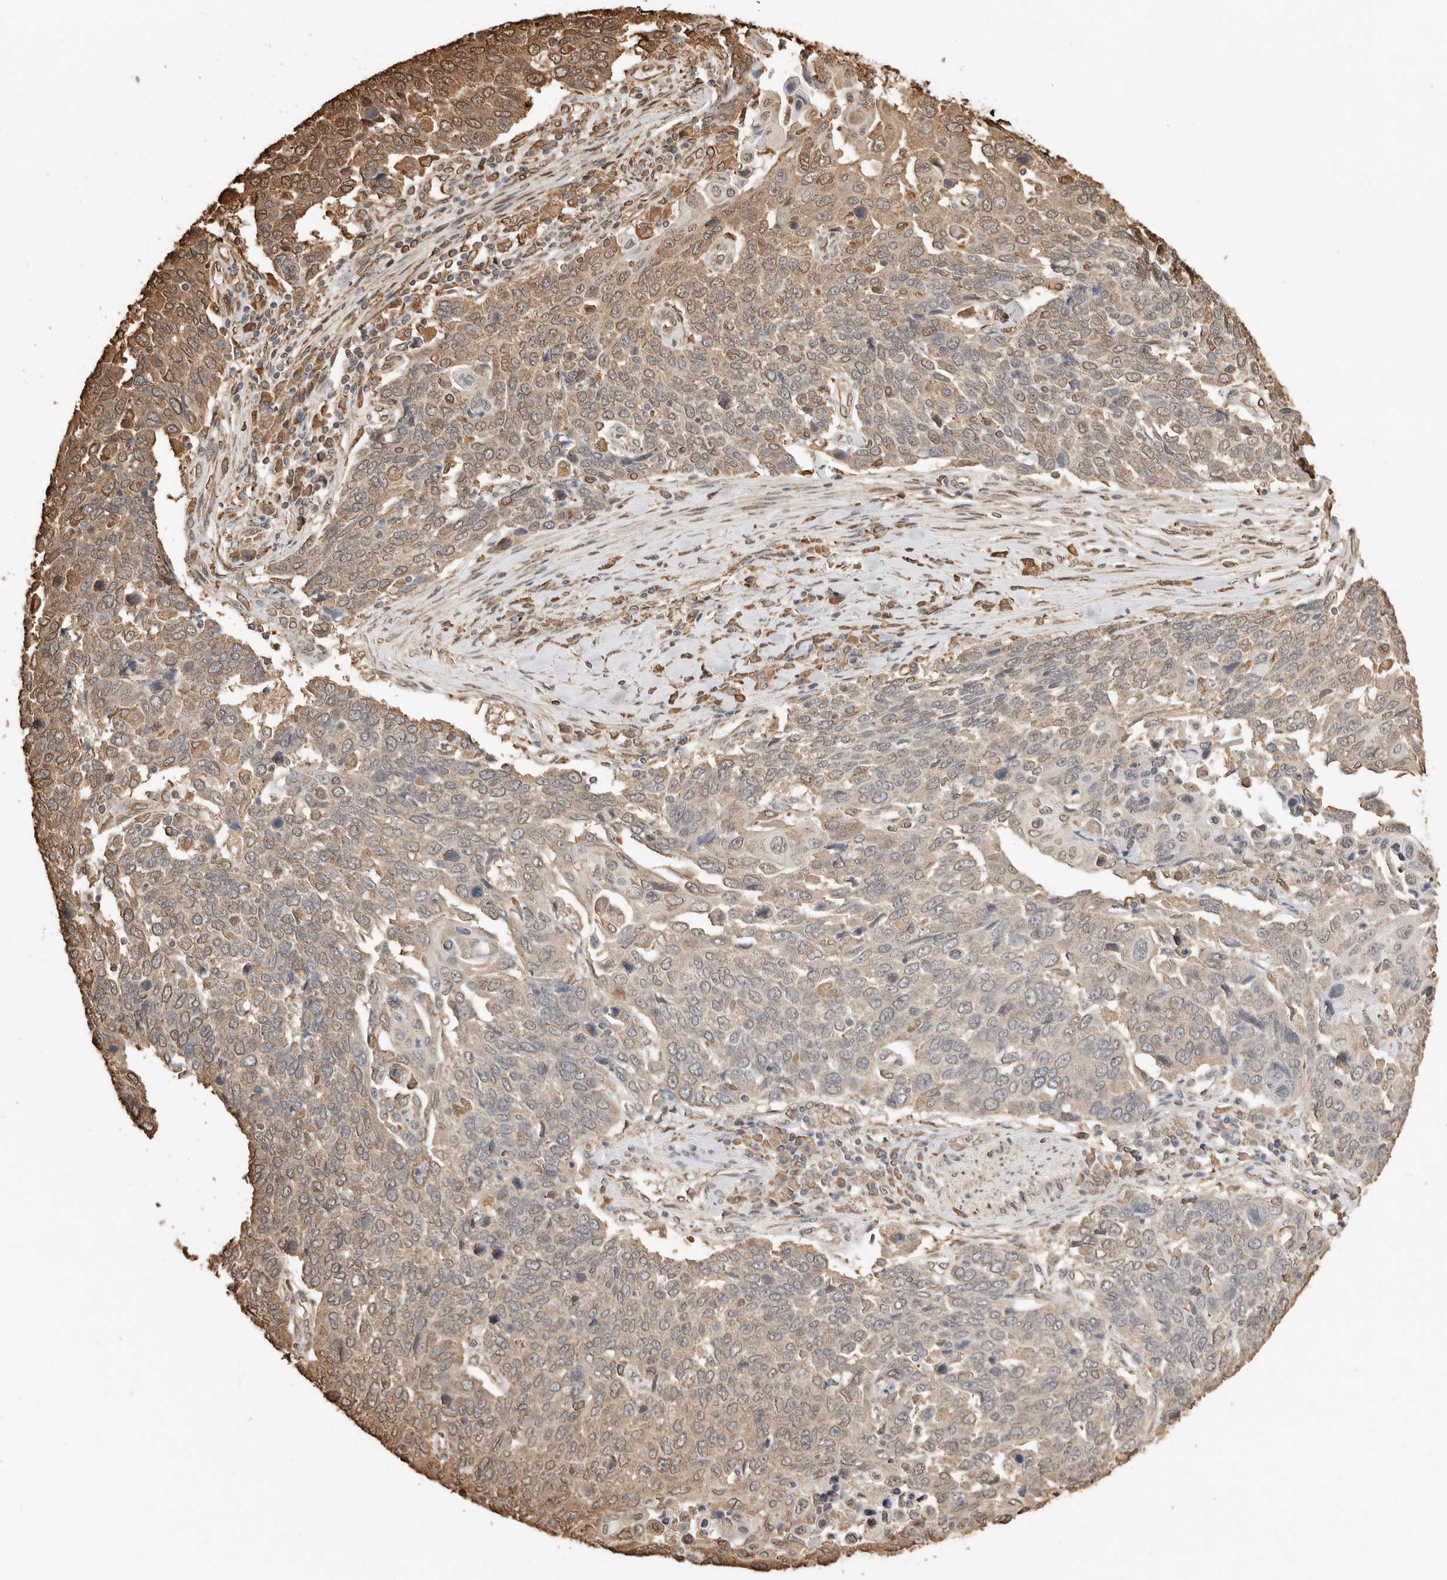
{"staining": {"intensity": "weak", "quantity": "25%-75%", "location": "cytoplasmic/membranous"}, "tissue": "lung cancer", "cell_type": "Tumor cells", "image_type": "cancer", "snomed": [{"axis": "morphology", "description": "Squamous cell carcinoma, NOS"}, {"axis": "topography", "description": "Lung"}], "caption": "Weak cytoplasmic/membranous positivity is identified in approximately 25%-75% of tumor cells in squamous cell carcinoma (lung).", "gene": "ARHGEF10L", "patient": {"sex": "male", "age": 66}}